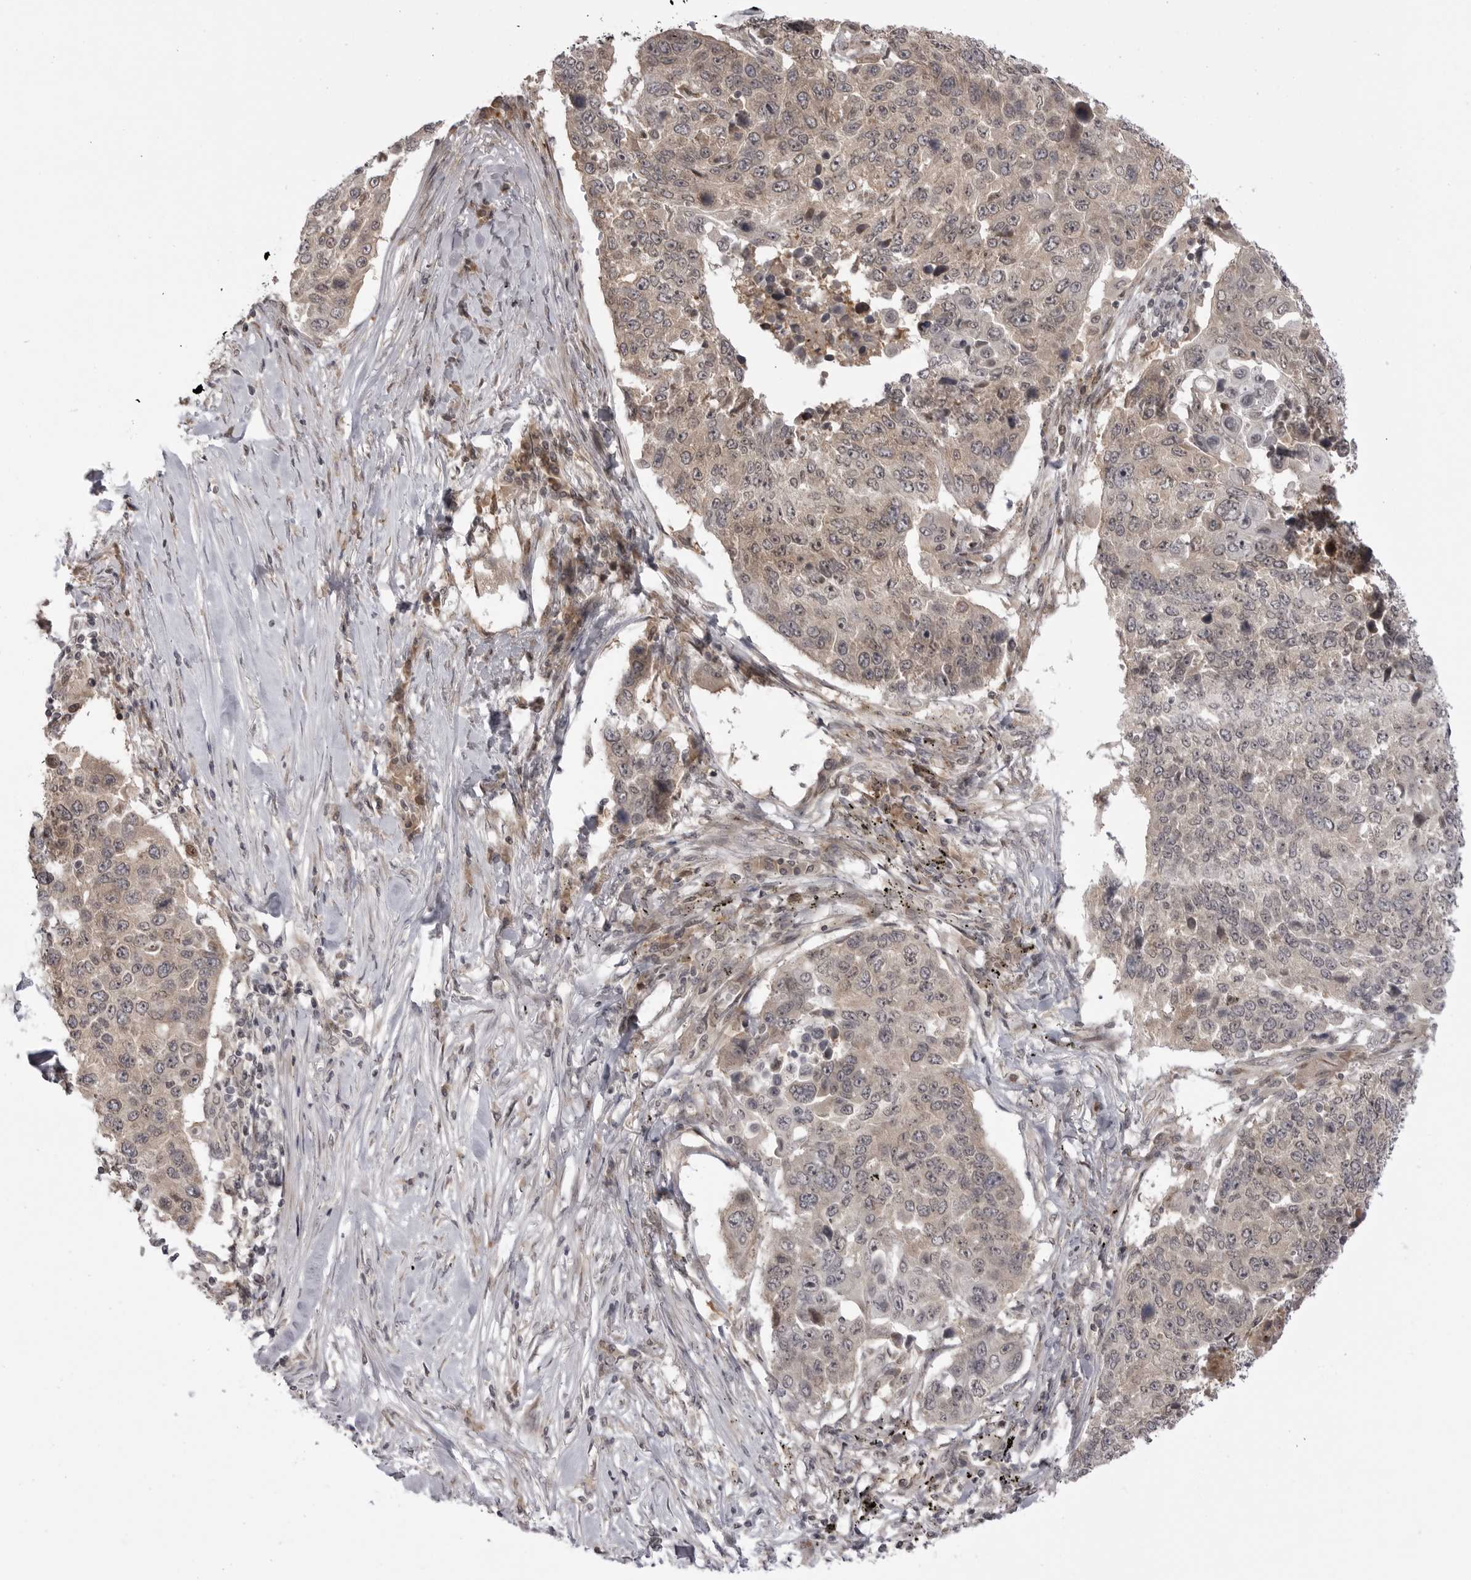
{"staining": {"intensity": "weak", "quantity": ">75%", "location": "cytoplasmic/membranous"}, "tissue": "lung cancer", "cell_type": "Tumor cells", "image_type": "cancer", "snomed": [{"axis": "morphology", "description": "Squamous cell carcinoma, NOS"}, {"axis": "topography", "description": "Lung"}], "caption": "Human lung squamous cell carcinoma stained with a brown dye shows weak cytoplasmic/membranous positive staining in about >75% of tumor cells.", "gene": "PTK2B", "patient": {"sex": "male", "age": 66}}